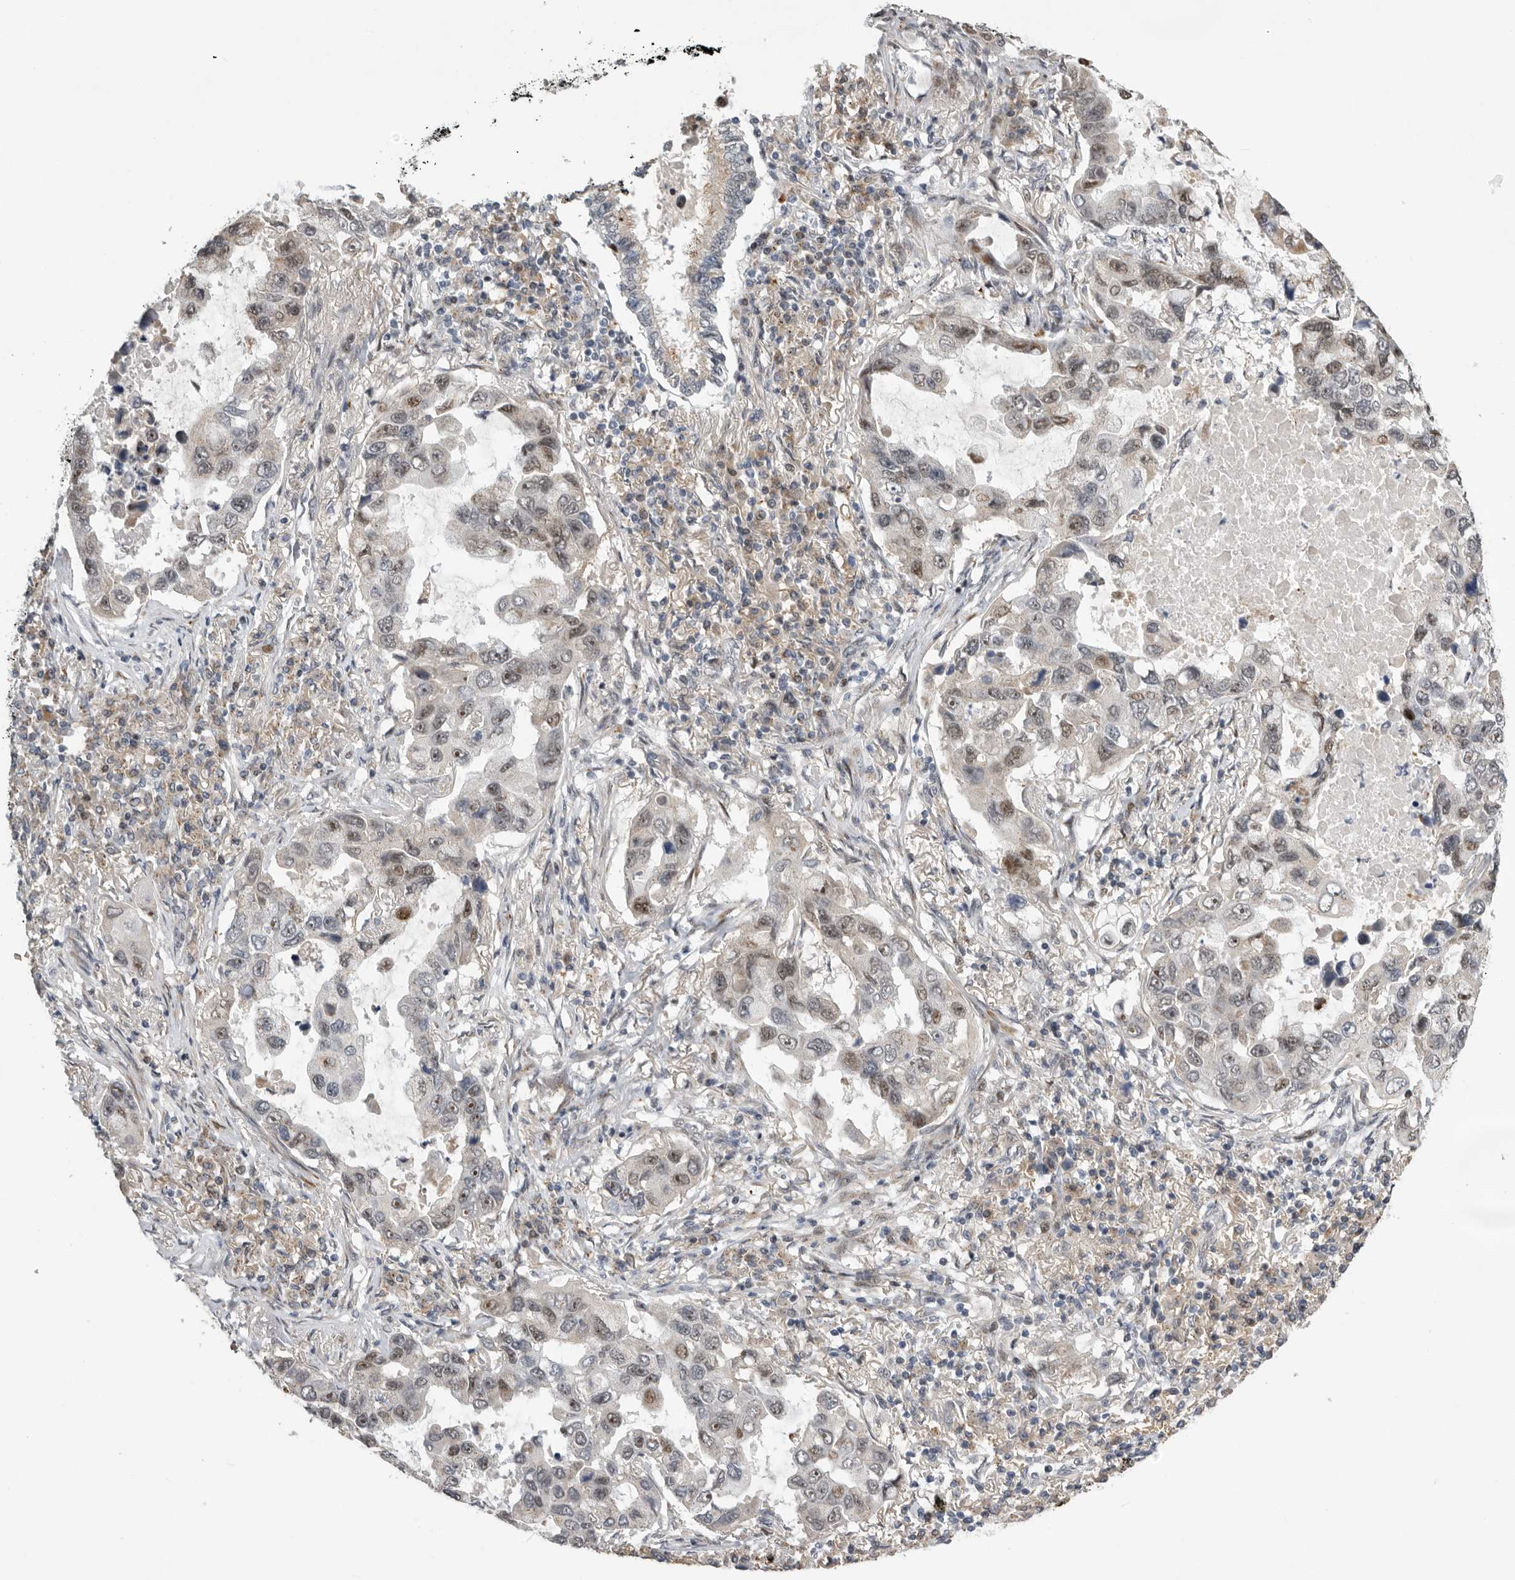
{"staining": {"intensity": "moderate", "quantity": "<25%", "location": "nuclear"}, "tissue": "lung cancer", "cell_type": "Tumor cells", "image_type": "cancer", "snomed": [{"axis": "morphology", "description": "Adenocarcinoma, NOS"}, {"axis": "topography", "description": "Lung"}], "caption": "An image showing moderate nuclear expression in approximately <25% of tumor cells in lung adenocarcinoma, as visualized by brown immunohistochemical staining.", "gene": "PCMTD1", "patient": {"sex": "male", "age": 64}}